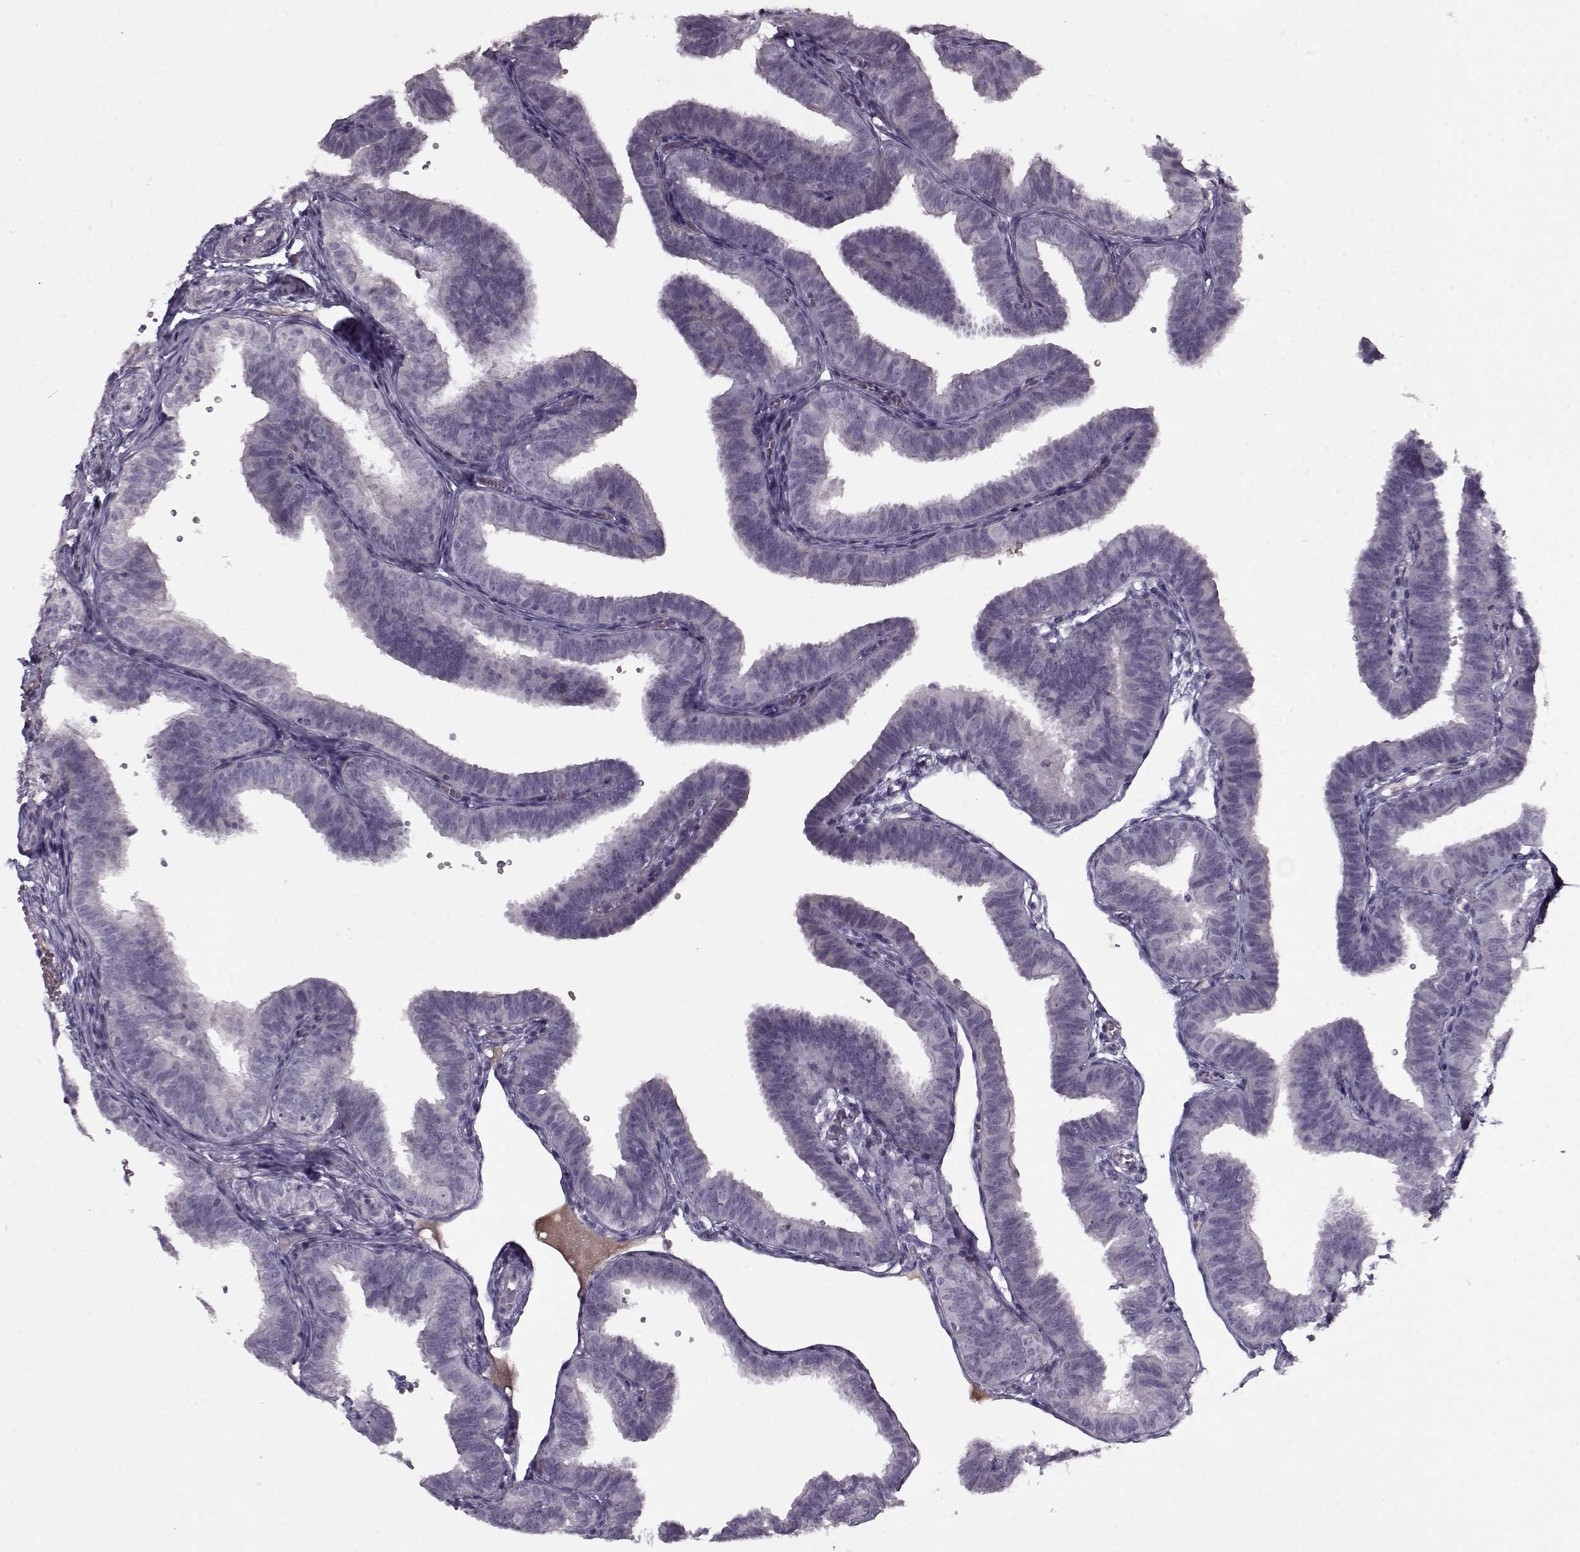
{"staining": {"intensity": "negative", "quantity": "none", "location": "none"}, "tissue": "fallopian tube", "cell_type": "Glandular cells", "image_type": "normal", "snomed": [{"axis": "morphology", "description": "Normal tissue, NOS"}, {"axis": "topography", "description": "Fallopian tube"}], "caption": "Immunohistochemistry image of benign fallopian tube: human fallopian tube stained with DAB (3,3'-diaminobenzidine) reveals no significant protein expression in glandular cells.", "gene": "KRT9", "patient": {"sex": "female", "age": 25}}